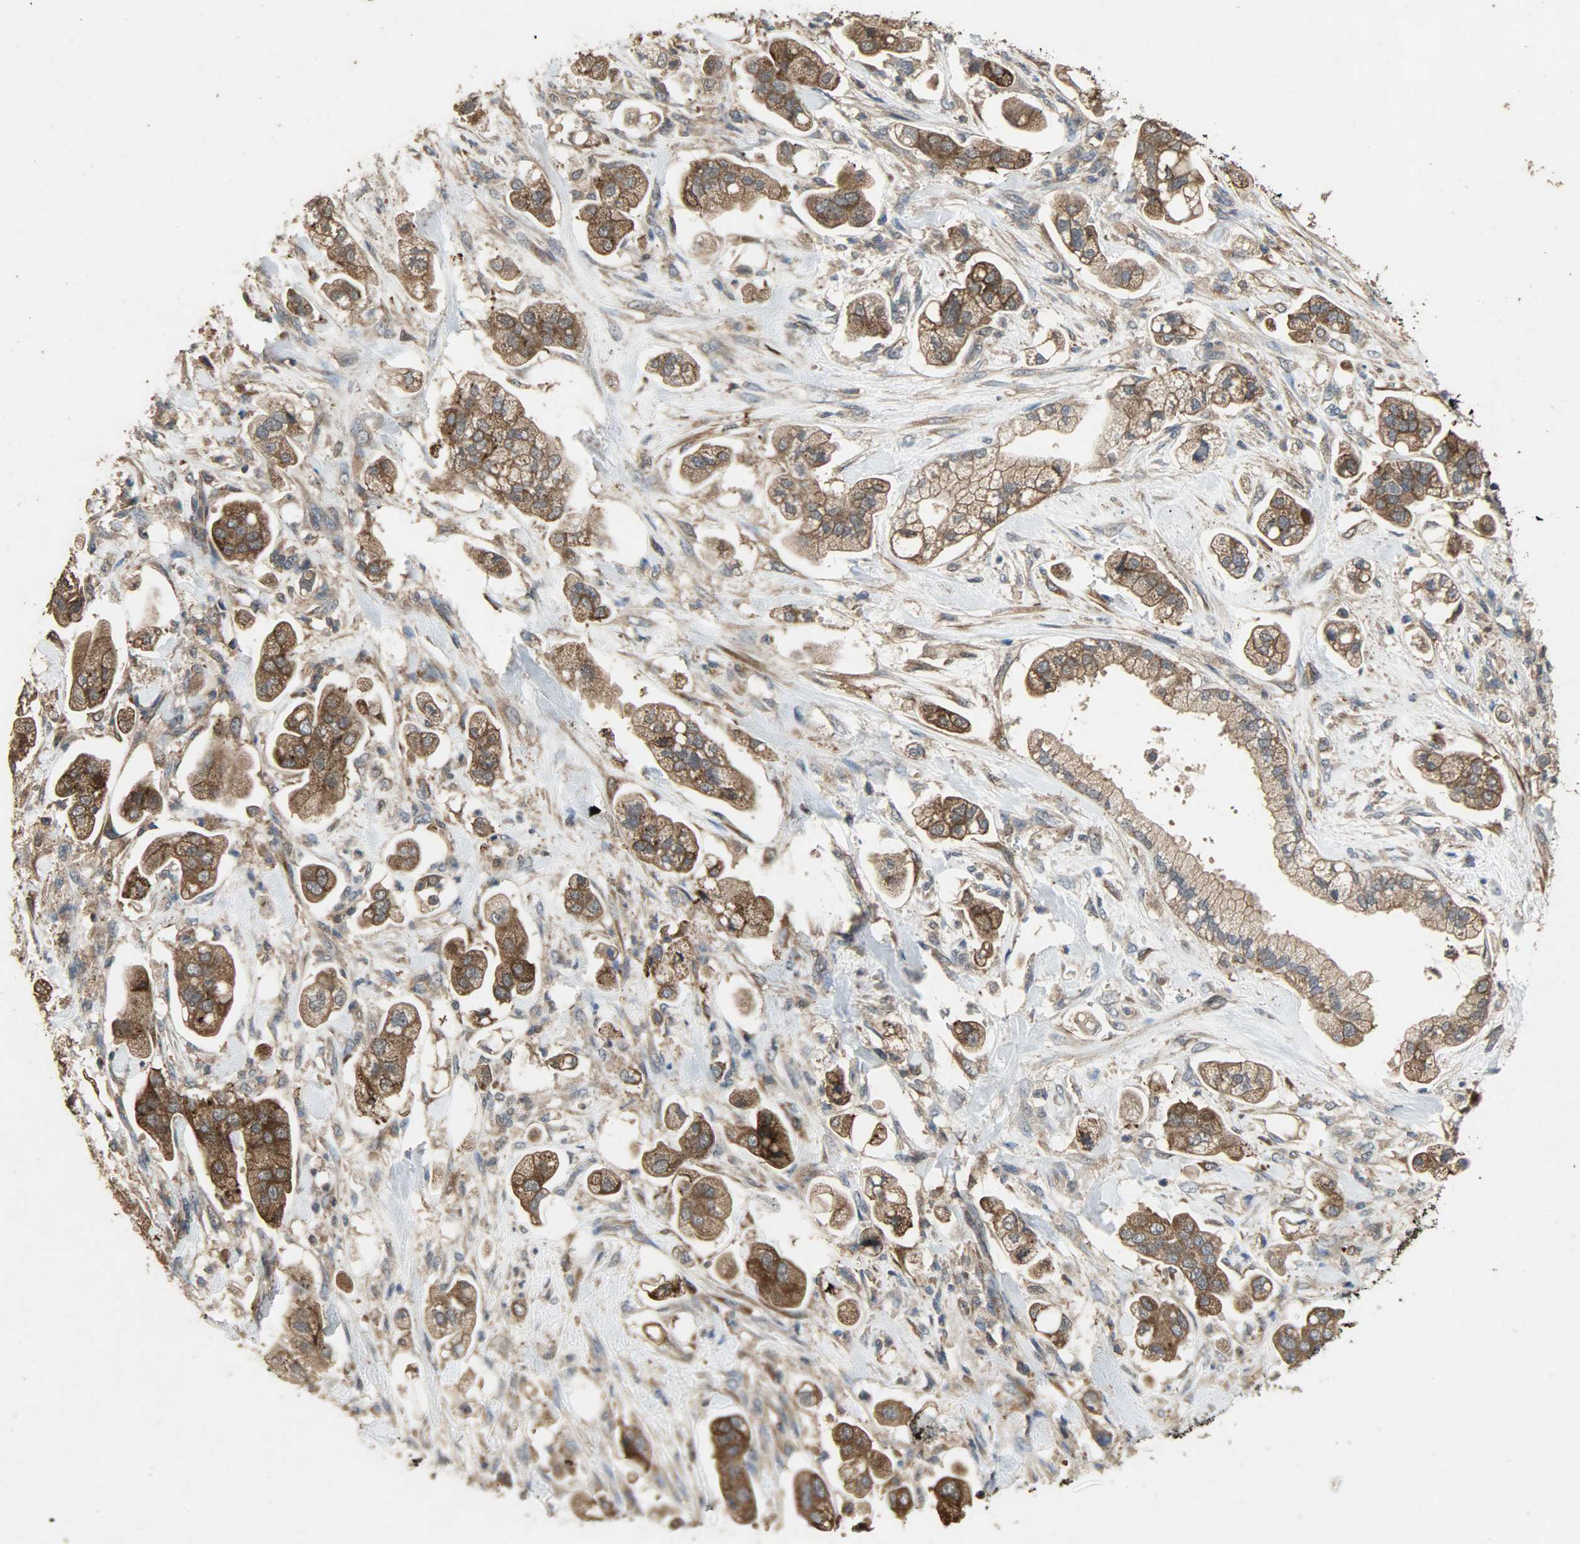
{"staining": {"intensity": "moderate", "quantity": ">75%", "location": "cytoplasmic/membranous"}, "tissue": "stomach cancer", "cell_type": "Tumor cells", "image_type": "cancer", "snomed": [{"axis": "morphology", "description": "Adenocarcinoma, NOS"}, {"axis": "topography", "description": "Stomach"}], "caption": "Immunohistochemical staining of human adenocarcinoma (stomach) displays moderate cytoplasmic/membranous protein expression in approximately >75% of tumor cells.", "gene": "CDKN2C", "patient": {"sex": "male", "age": 62}}